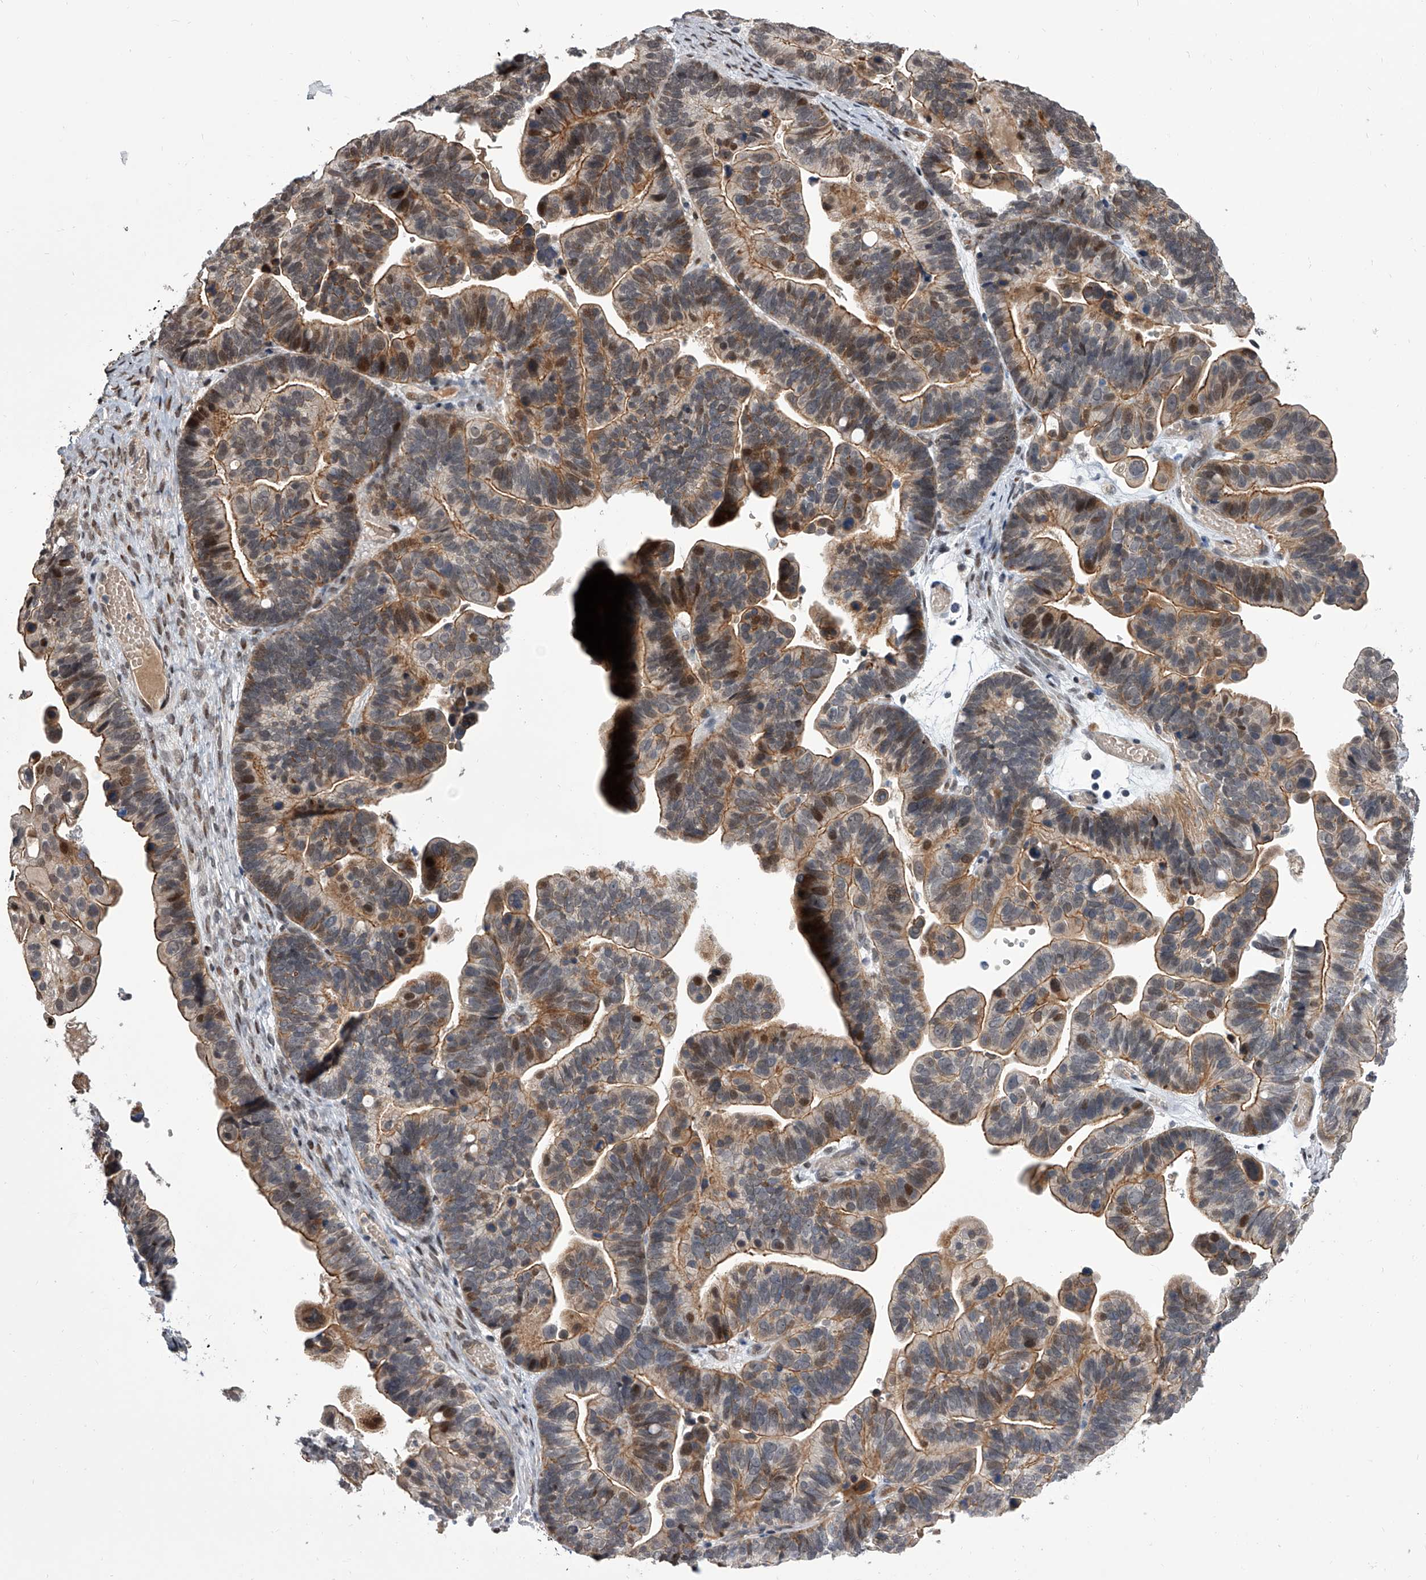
{"staining": {"intensity": "moderate", "quantity": ">75%", "location": "cytoplasmic/membranous,nuclear"}, "tissue": "ovarian cancer", "cell_type": "Tumor cells", "image_type": "cancer", "snomed": [{"axis": "morphology", "description": "Cystadenocarcinoma, serous, NOS"}, {"axis": "topography", "description": "Ovary"}], "caption": "The immunohistochemical stain highlights moderate cytoplasmic/membranous and nuclear staining in tumor cells of serous cystadenocarcinoma (ovarian) tissue.", "gene": "ZNF426", "patient": {"sex": "female", "age": 56}}